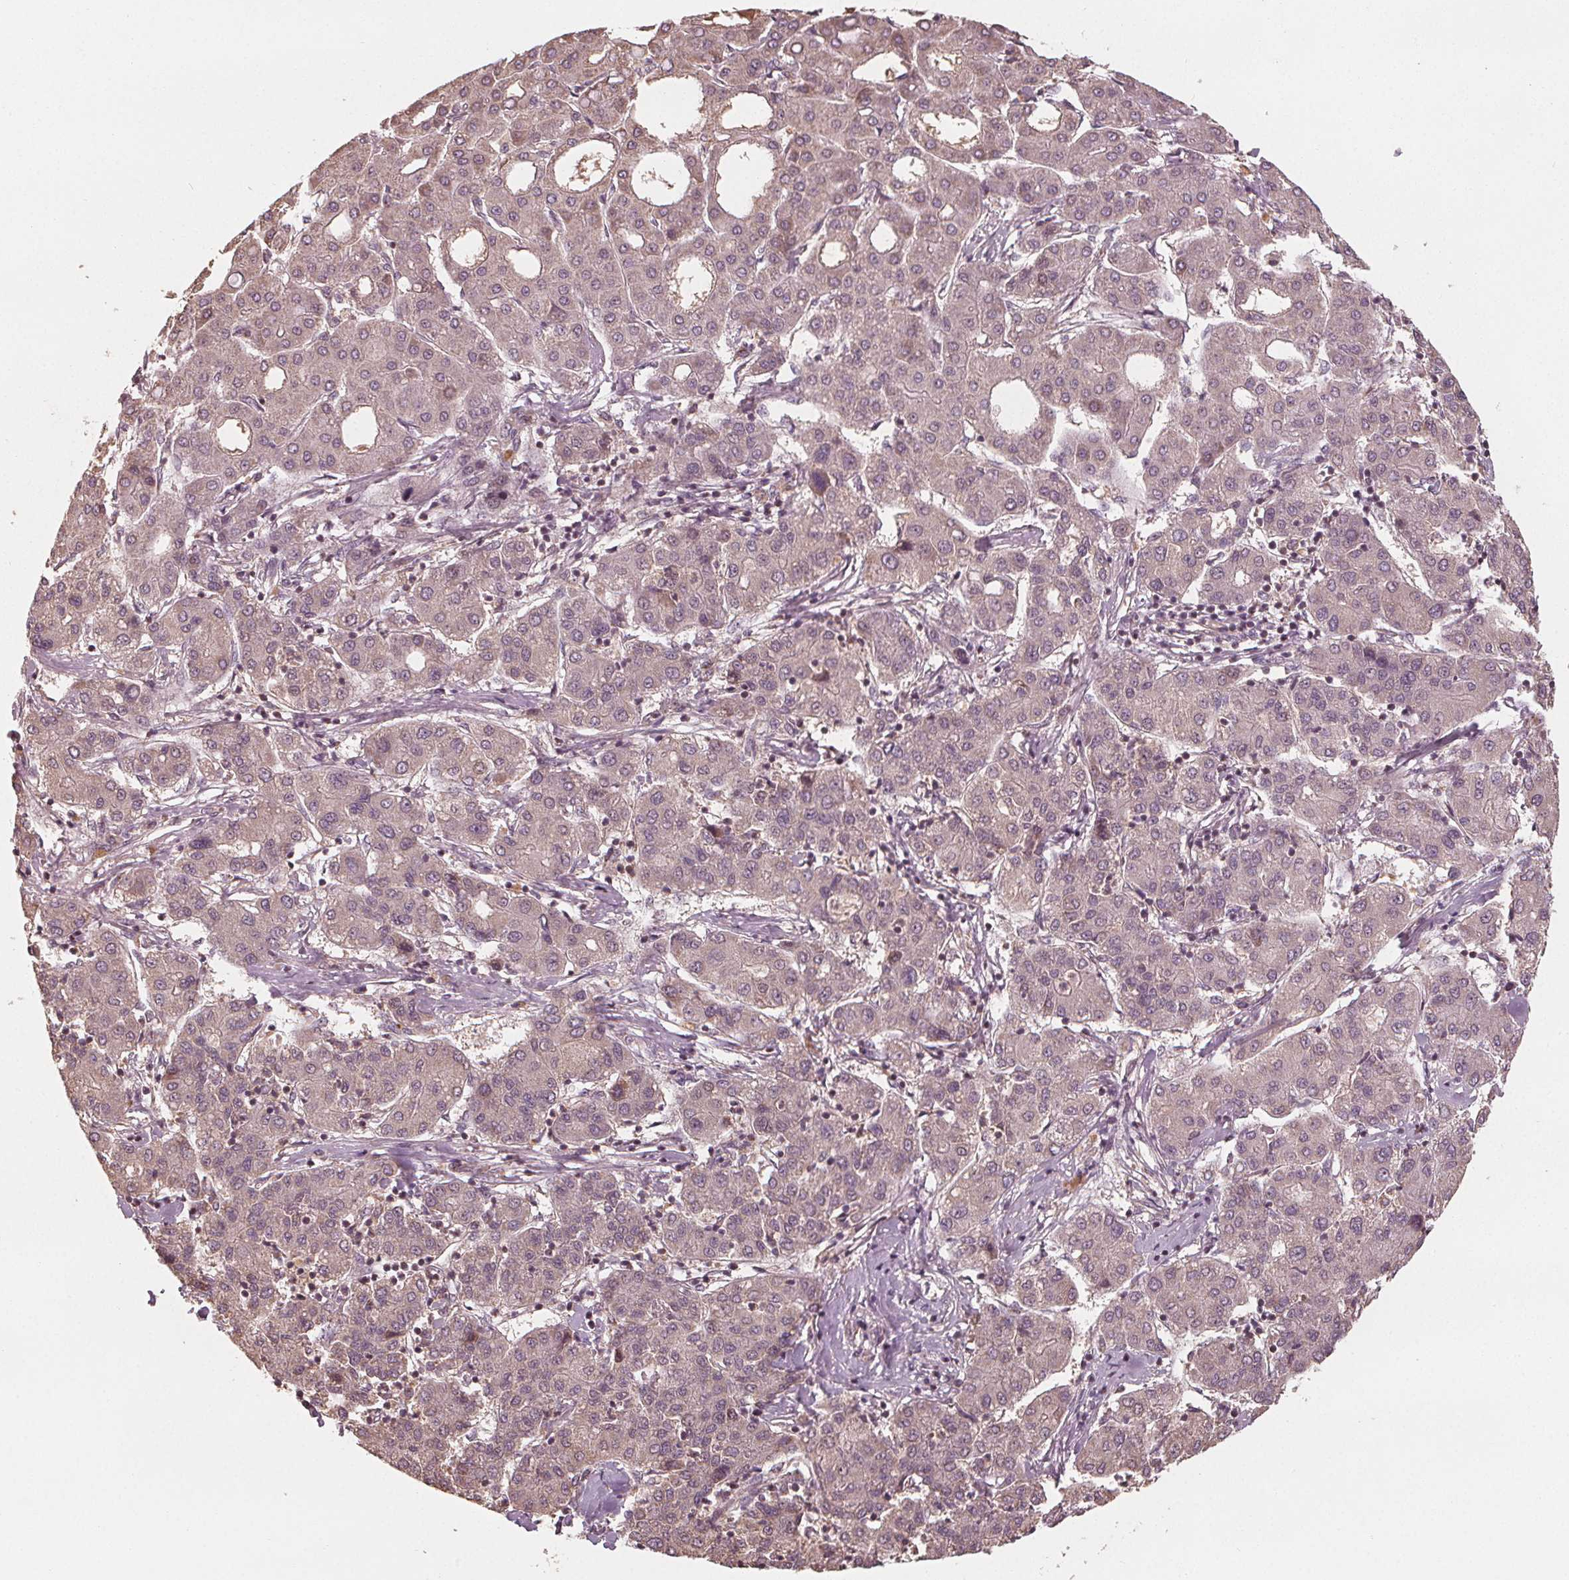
{"staining": {"intensity": "weak", "quantity": "<25%", "location": "cytoplasmic/membranous"}, "tissue": "liver cancer", "cell_type": "Tumor cells", "image_type": "cancer", "snomed": [{"axis": "morphology", "description": "Carcinoma, Hepatocellular, NOS"}, {"axis": "topography", "description": "Liver"}], "caption": "High power microscopy histopathology image of an immunohistochemistry (IHC) photomicrograph of hepatocellular carcinoma (liver), revealing no significant positivity in tumor cells.", "gene": "GNB2", "patient": {"sex": "male", "age": 65}}